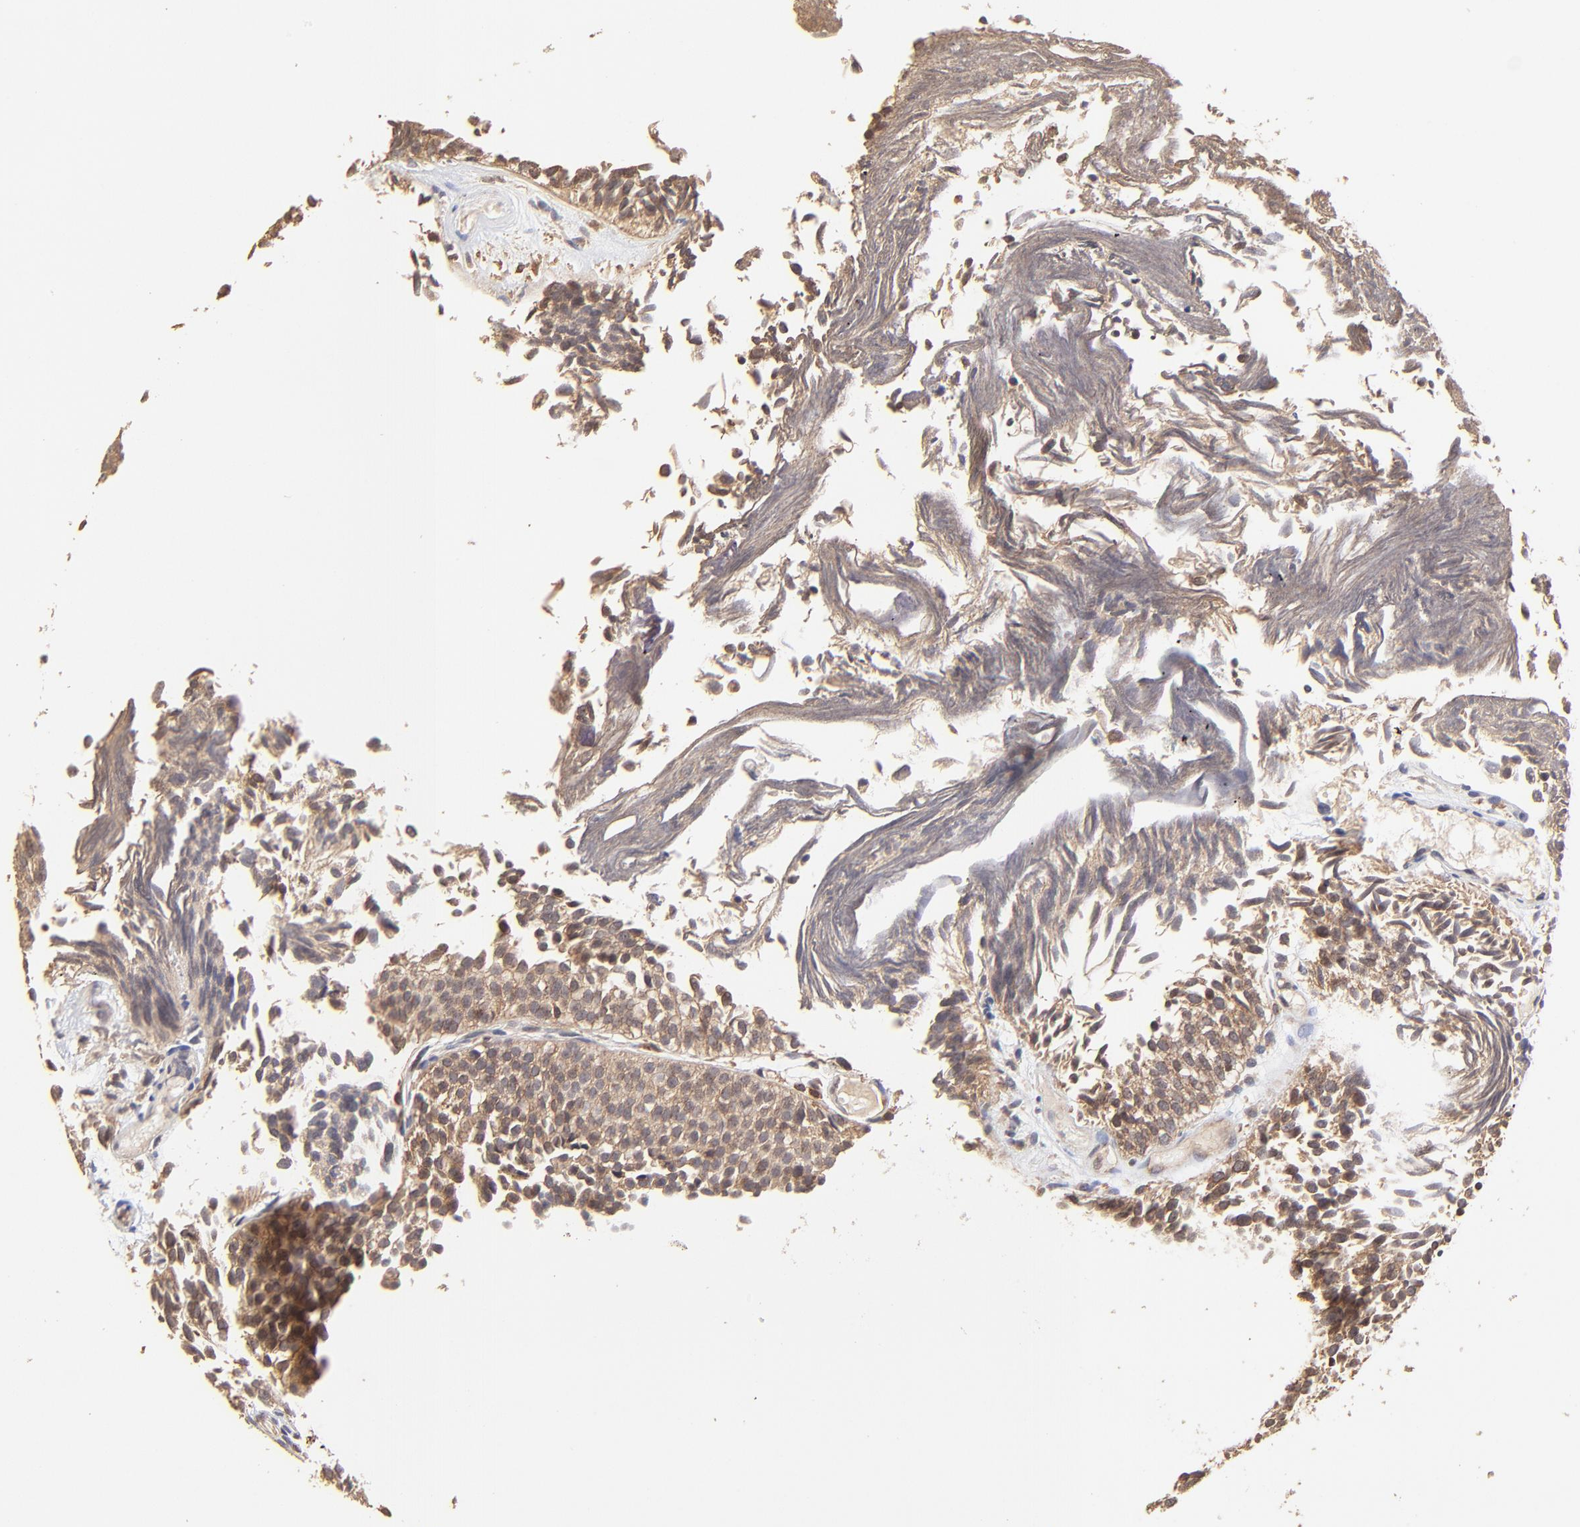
{"staining": {"intensity": "weak", "quantity": ">75%", "location": "cytoplasmic/membranous"}, "tissue": "urothelial cancer", "cell_type": "Tumor cells", "image_type": "cancer", "snomed": [{"axis": "morphology", "description": "Urothelial carcinoma, Low grade"}, {"axis": "topography", "description": "Urinary bladder"}], "caption": "The histopathology image shows a brown stain indicating the presence of a protein in the cytoplasmic/membranous of tumor cells in urothelial carcinoma (low-grade).", "gene": "STON2", "patient": {"sex": "male", "age": 84}}